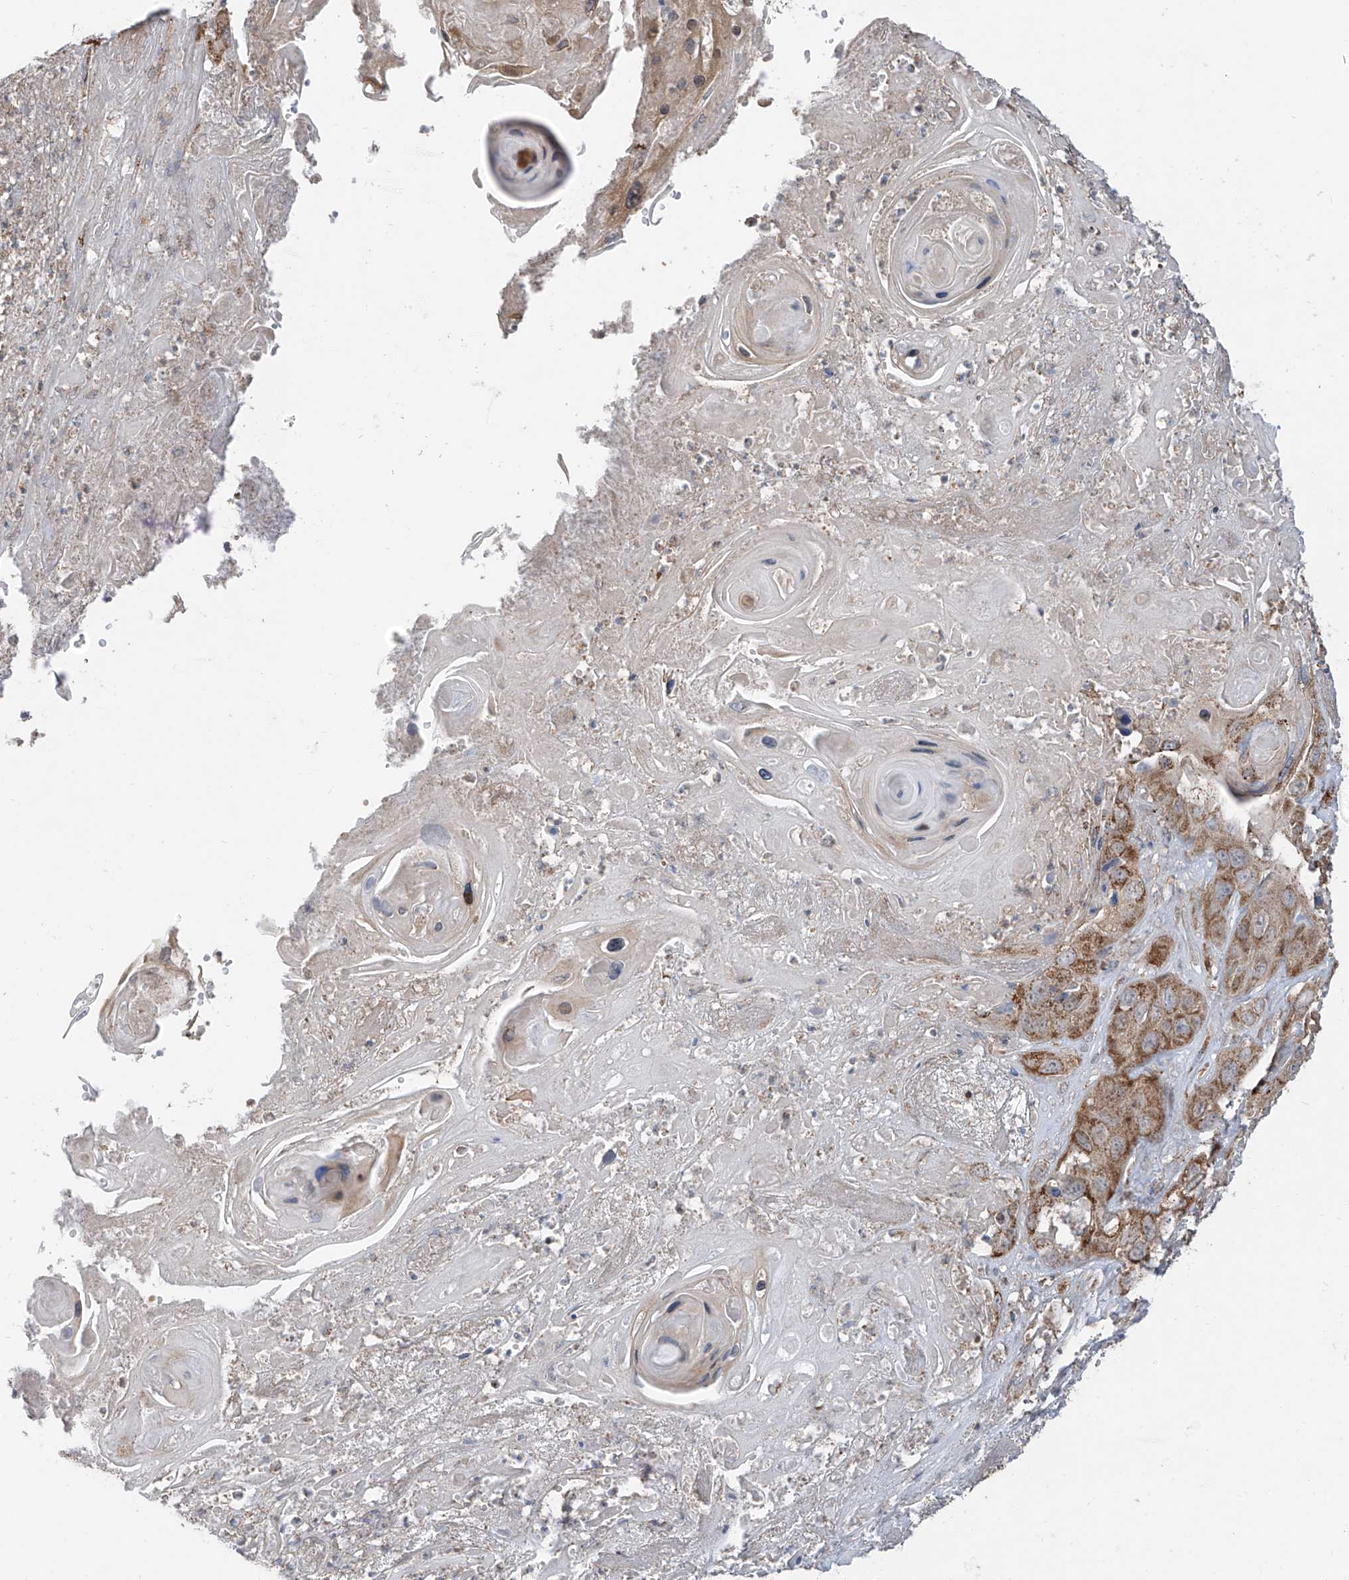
{"staining": {"intensity": "moderate", "quantity": "<25%", "location": "cytoplasmic/membranous"}, "tissue": "skin cancer", "cell_type": "Tumor cells", "image_type": "cancer", "snomed": [{"axis": "morphology", "description": "Squamous cell carcinoma, NOS"}, {"axis": "topography", "description": "Skin"}], "caption": "High-power microscopy captured an immunohistochemistry photomicrograph of skin squamous cell carcinoma, revealing moderate cytoplasmic/membranous staining in about <25% of tumor cells. The staining was performed using DAB (3,3'-diaminobenzidine), with brown indicating positive protein expression. Nuclei are stained blue with hematoxylin.", "gene": "ETHE1", "patient": {"sex": "male", "age": 55}}